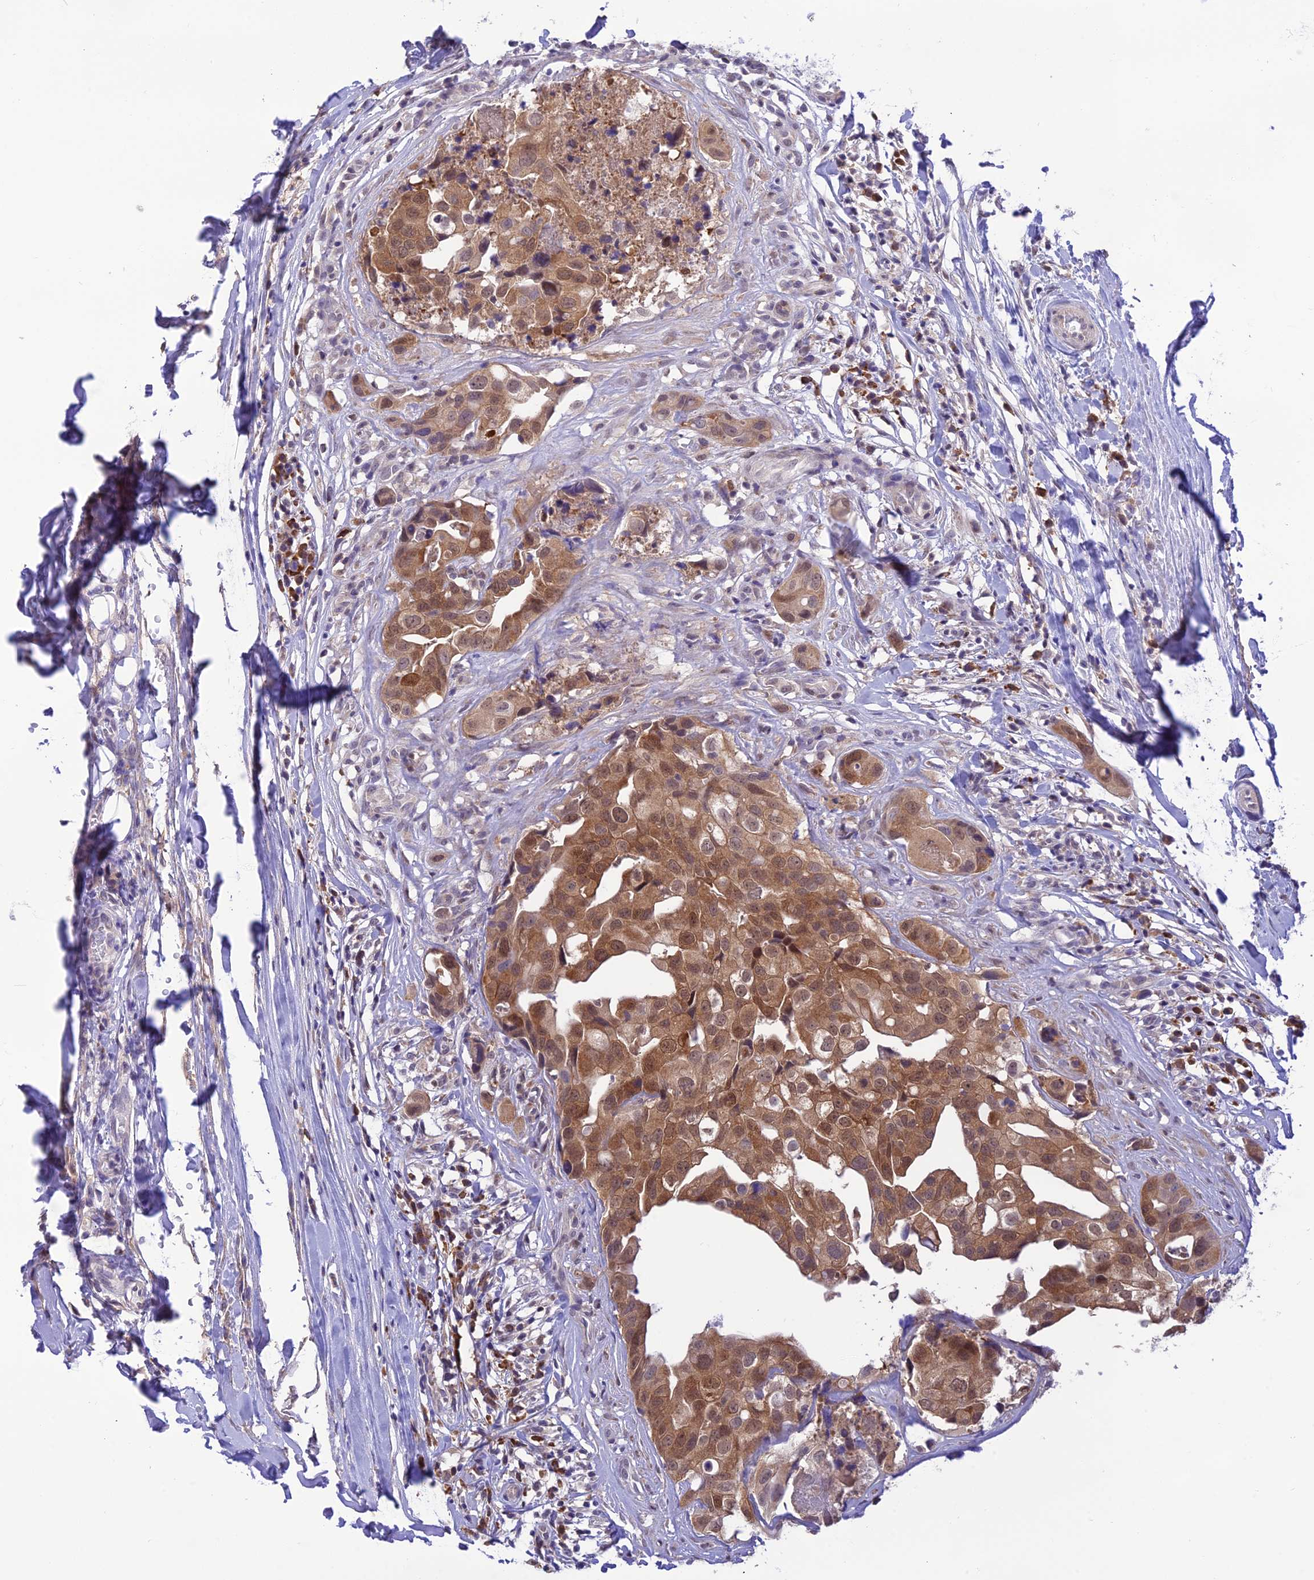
{"staining": {"intensity": "moderate", "quantity": ">75%", "location": "cytoplasmic/membranous,nuclear"}, "tissue": "head and neck cancer", "cell_type": "Tumor cells", "image_type": "cancer", "snomed": [{"axis": "morphology", "description": "Adenocarcinoma, NOS"}, {"axis": "morphology", "description": "Adenocarcinoma, metastatic, NOS"}, {"axis": "topography", "description": "Head-Neck"}], "caption": "Head and neck metastatic adenocarcinoma tissue shows moderate cytoplasmic/membranous and nuclear staining in approximately >75% of tumor cells (DAB (3,3'-diaminobenzidine) IHC with brightfield microscopy, high magnification).", "gene": "RNF126", "patient": {"sex": "male", "age": 75}}